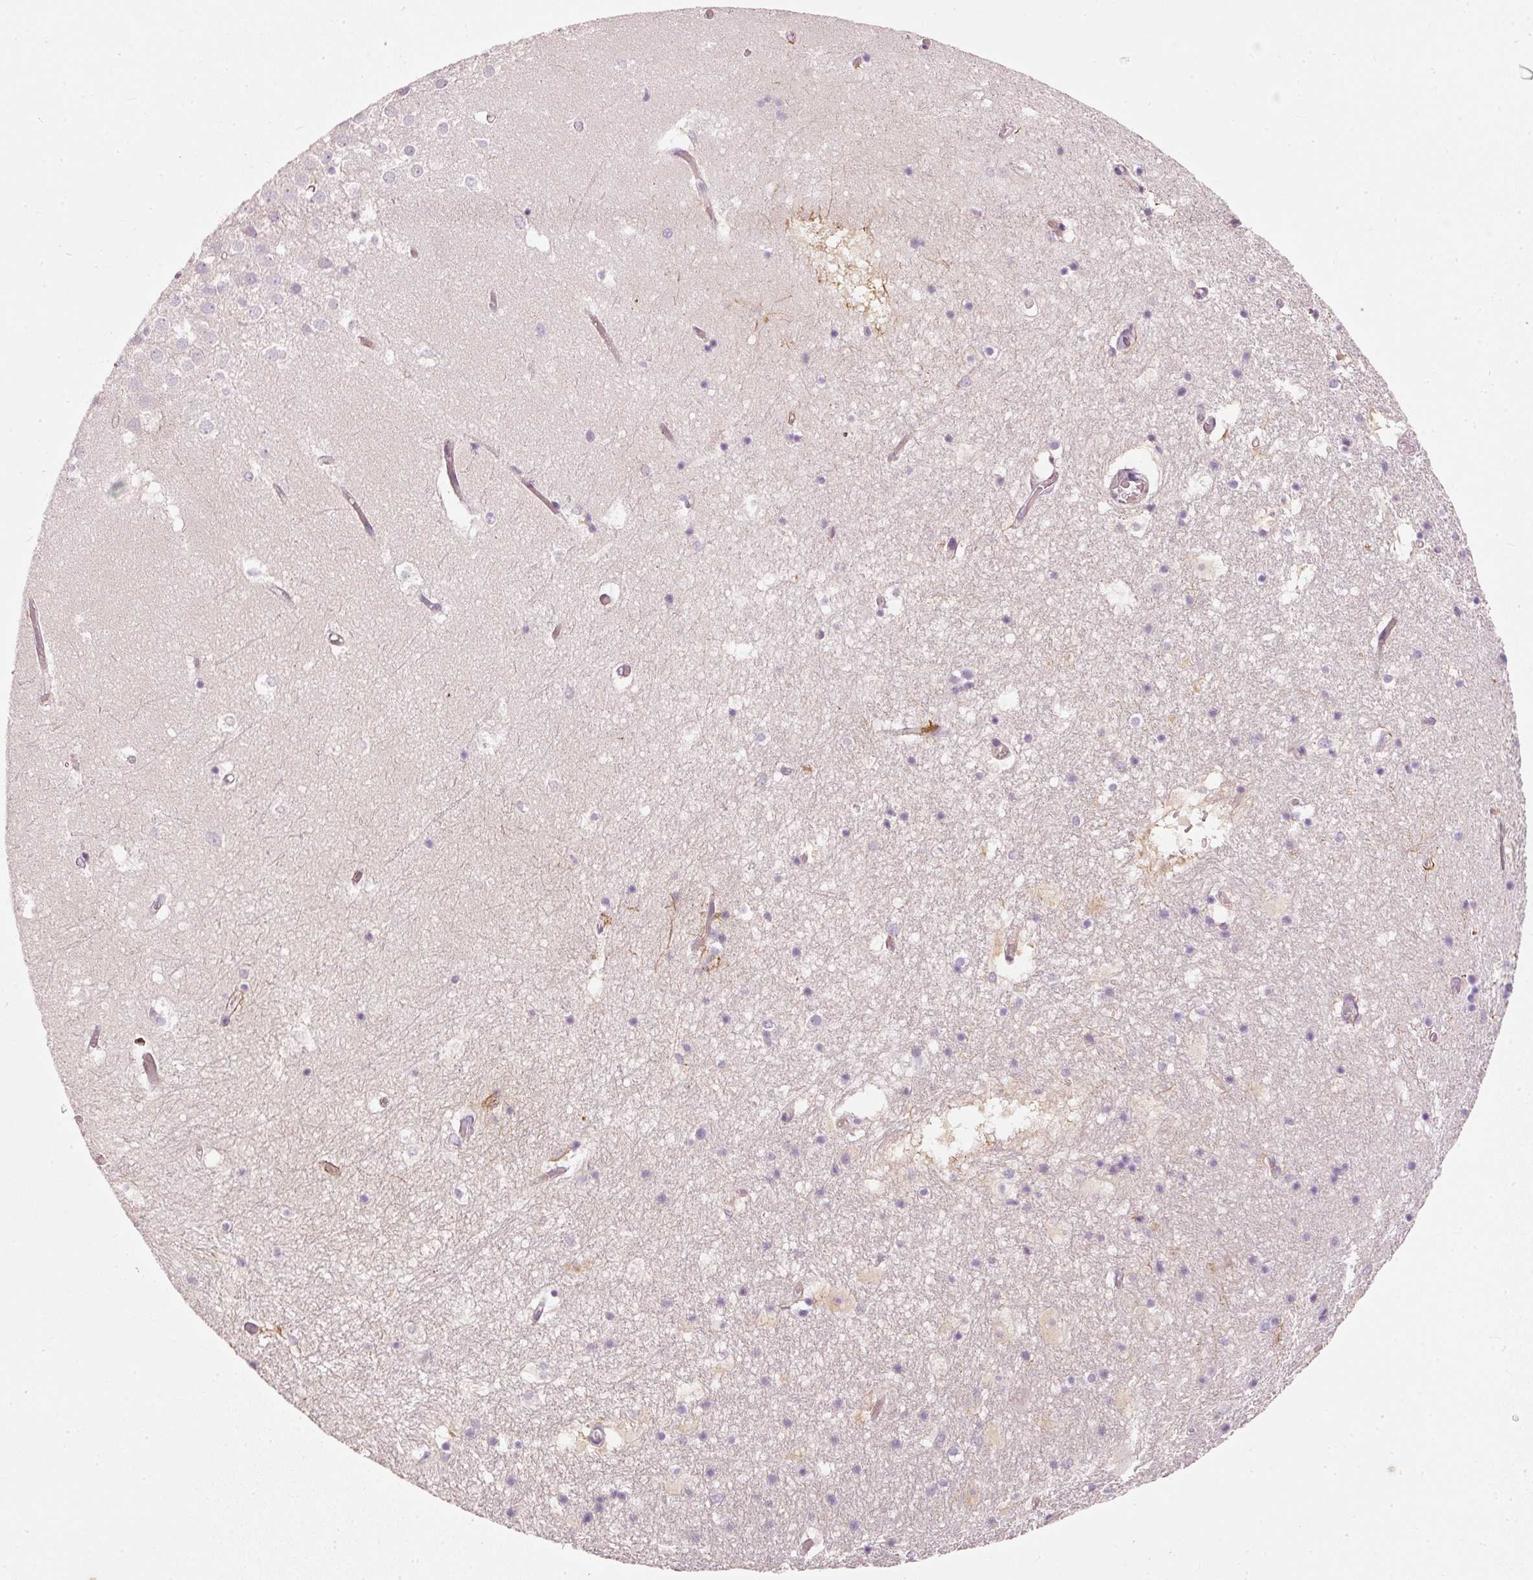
{"staining": {"intensity": "negative", "quantity": "none", "location": "none"}, "tissue": "hippocampus", "cell_type": "Glial cells", "image_type": "normal", "snomed": [{"axis": "morphology", "description": "Normal tissue, NOS"}, {"axis": "topography", "description": "Hippocampus"}], "caption": "Immunohistochemical staining of normal human hippocampus reveals no significant positivity in glial cells.", "gene": "OSR2", "patient": {"sex": "female", "age": 52}}